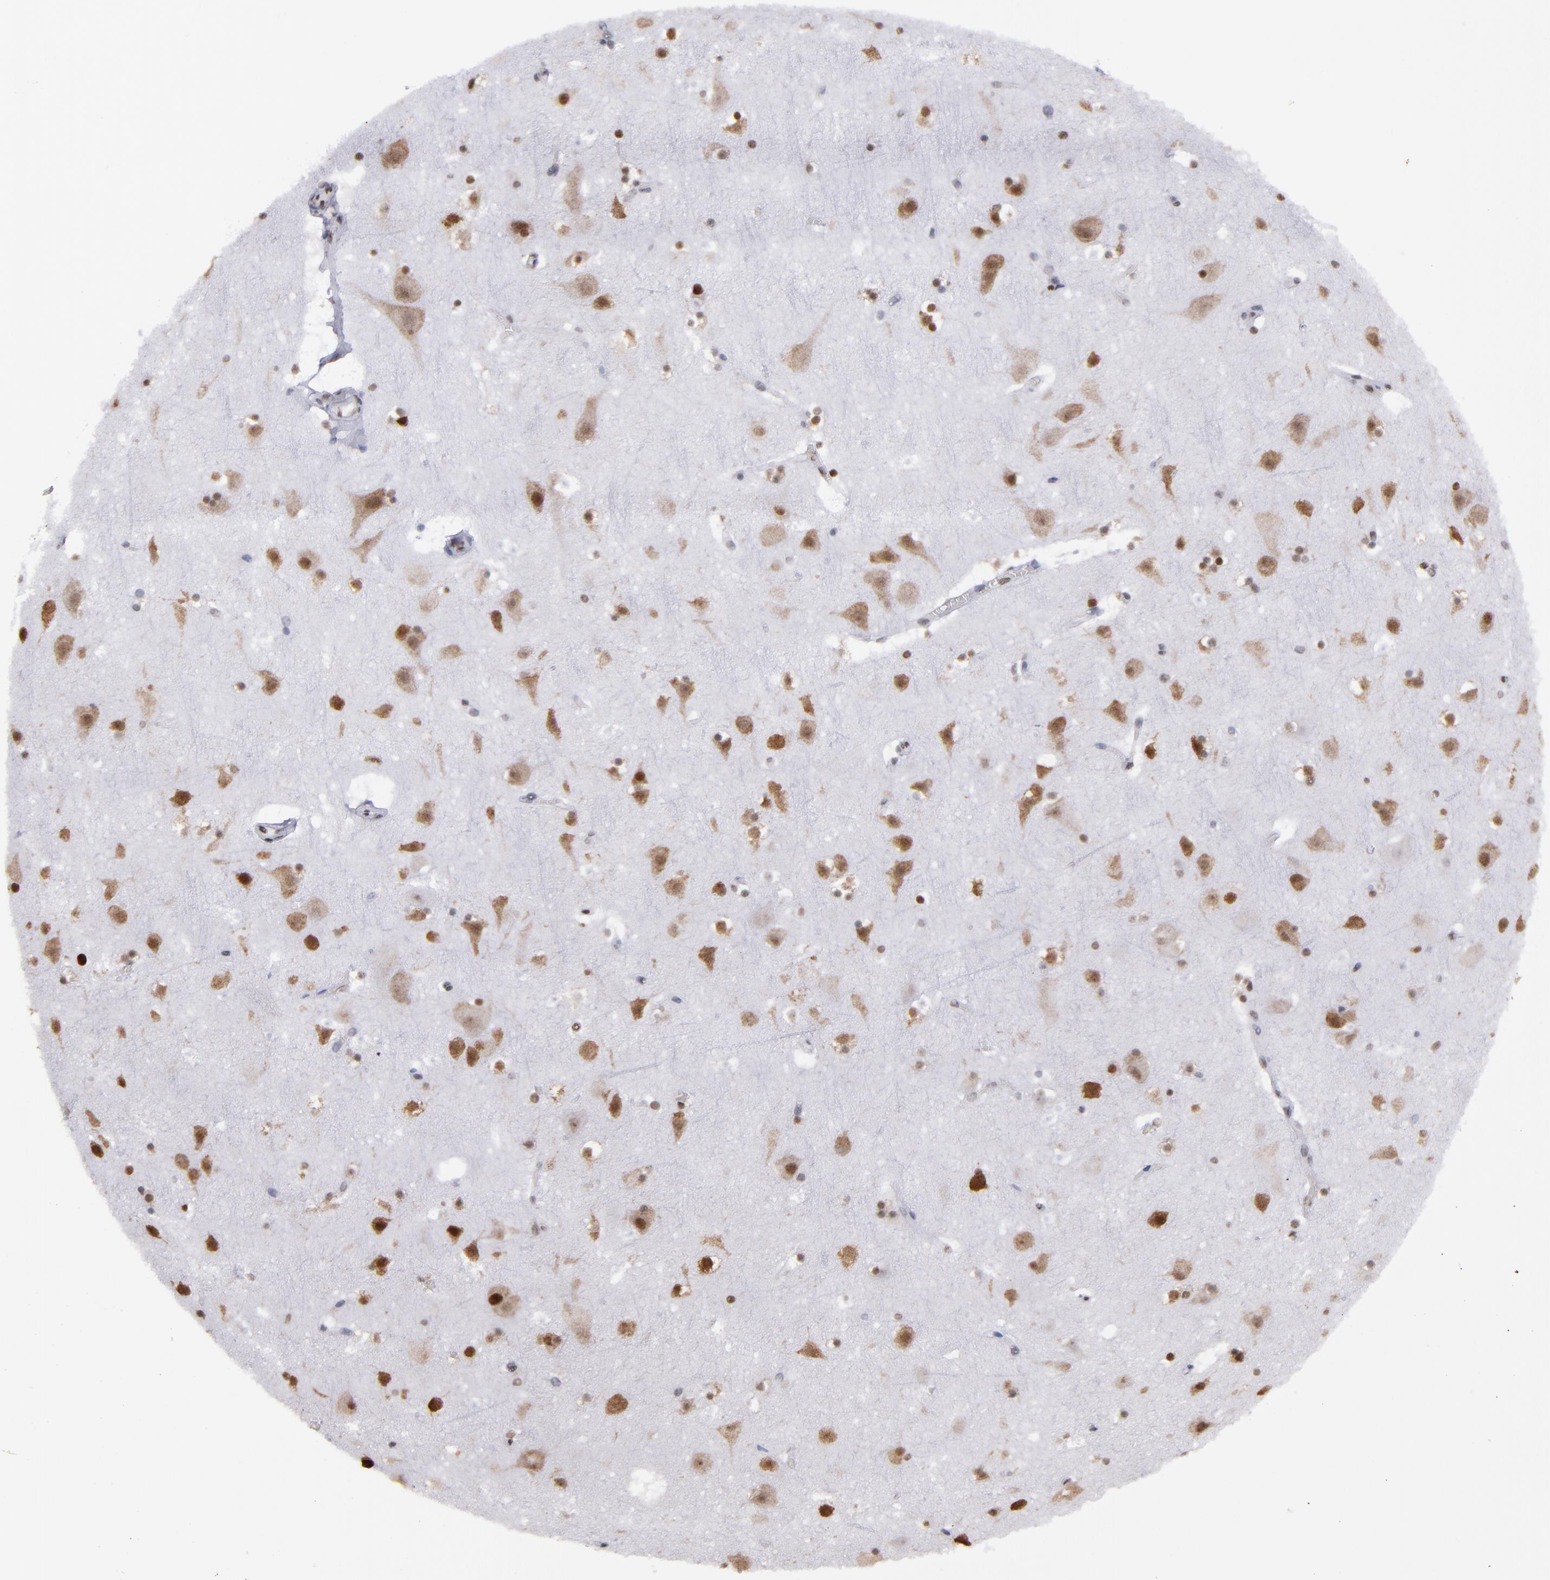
{"staining": {"intensity": "moderate", "quantity": "<25%", "location": "nuclear"}, "tissue": "cerebral cortex", "cell_type": "Endothelial cells", "image_type": "normal", "snomed": [{"axis": "morphology", "description": "Normal tissue, NOS"}, {"axis": "topography", "description": "Cerebral cortex"}], "caption": "Protein staining by immunohistochemistry (IHC) shows moderate nuclear positivity in about <25% of endothelial cells in normal cerebral cortex.", "gene": "TERF2", "patient": {"sex": "male", "age": 45}}